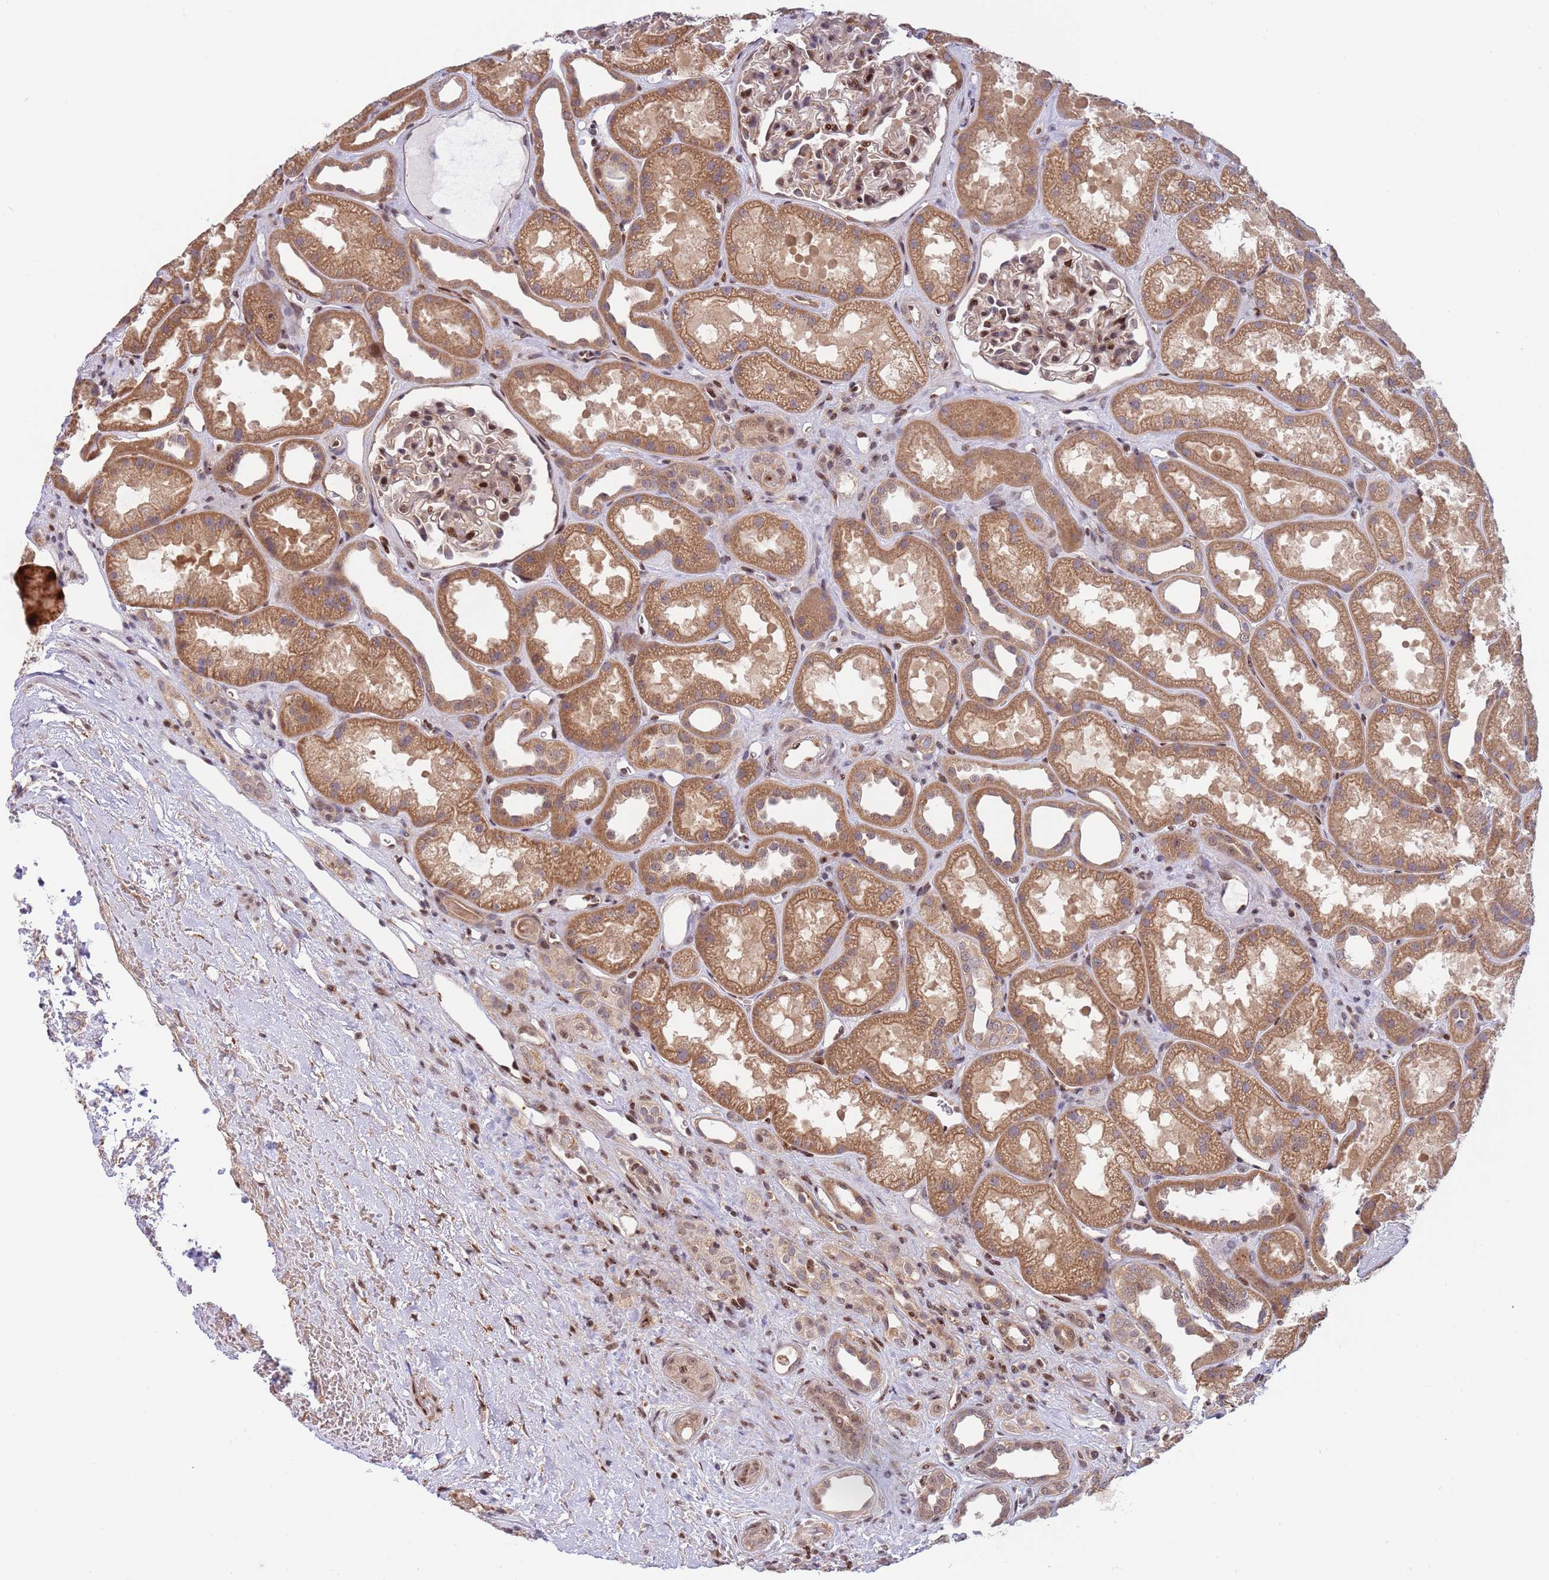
{"staining": {"intensity": "moderate", "quantity": "25%-75%", "location": "nuclear"}, "tissue": "kidney", "cell_type": "Cells in glomeruli", "image_type": "normal", "snomed": [{"axis": "morphology", "description": "Normal tissue, NOS"}, {"axis": "topography", "description": "Kidney"}], "caption": "IHC photomicrograph of benign kidney stained for a protein (brown), which demonstrates medium levels of moderate nuclear positivity in approximately 25%-75% of cells in glomeruli.", "gene": "TBX10", "patient": {"sex": "male", "age": 61}}